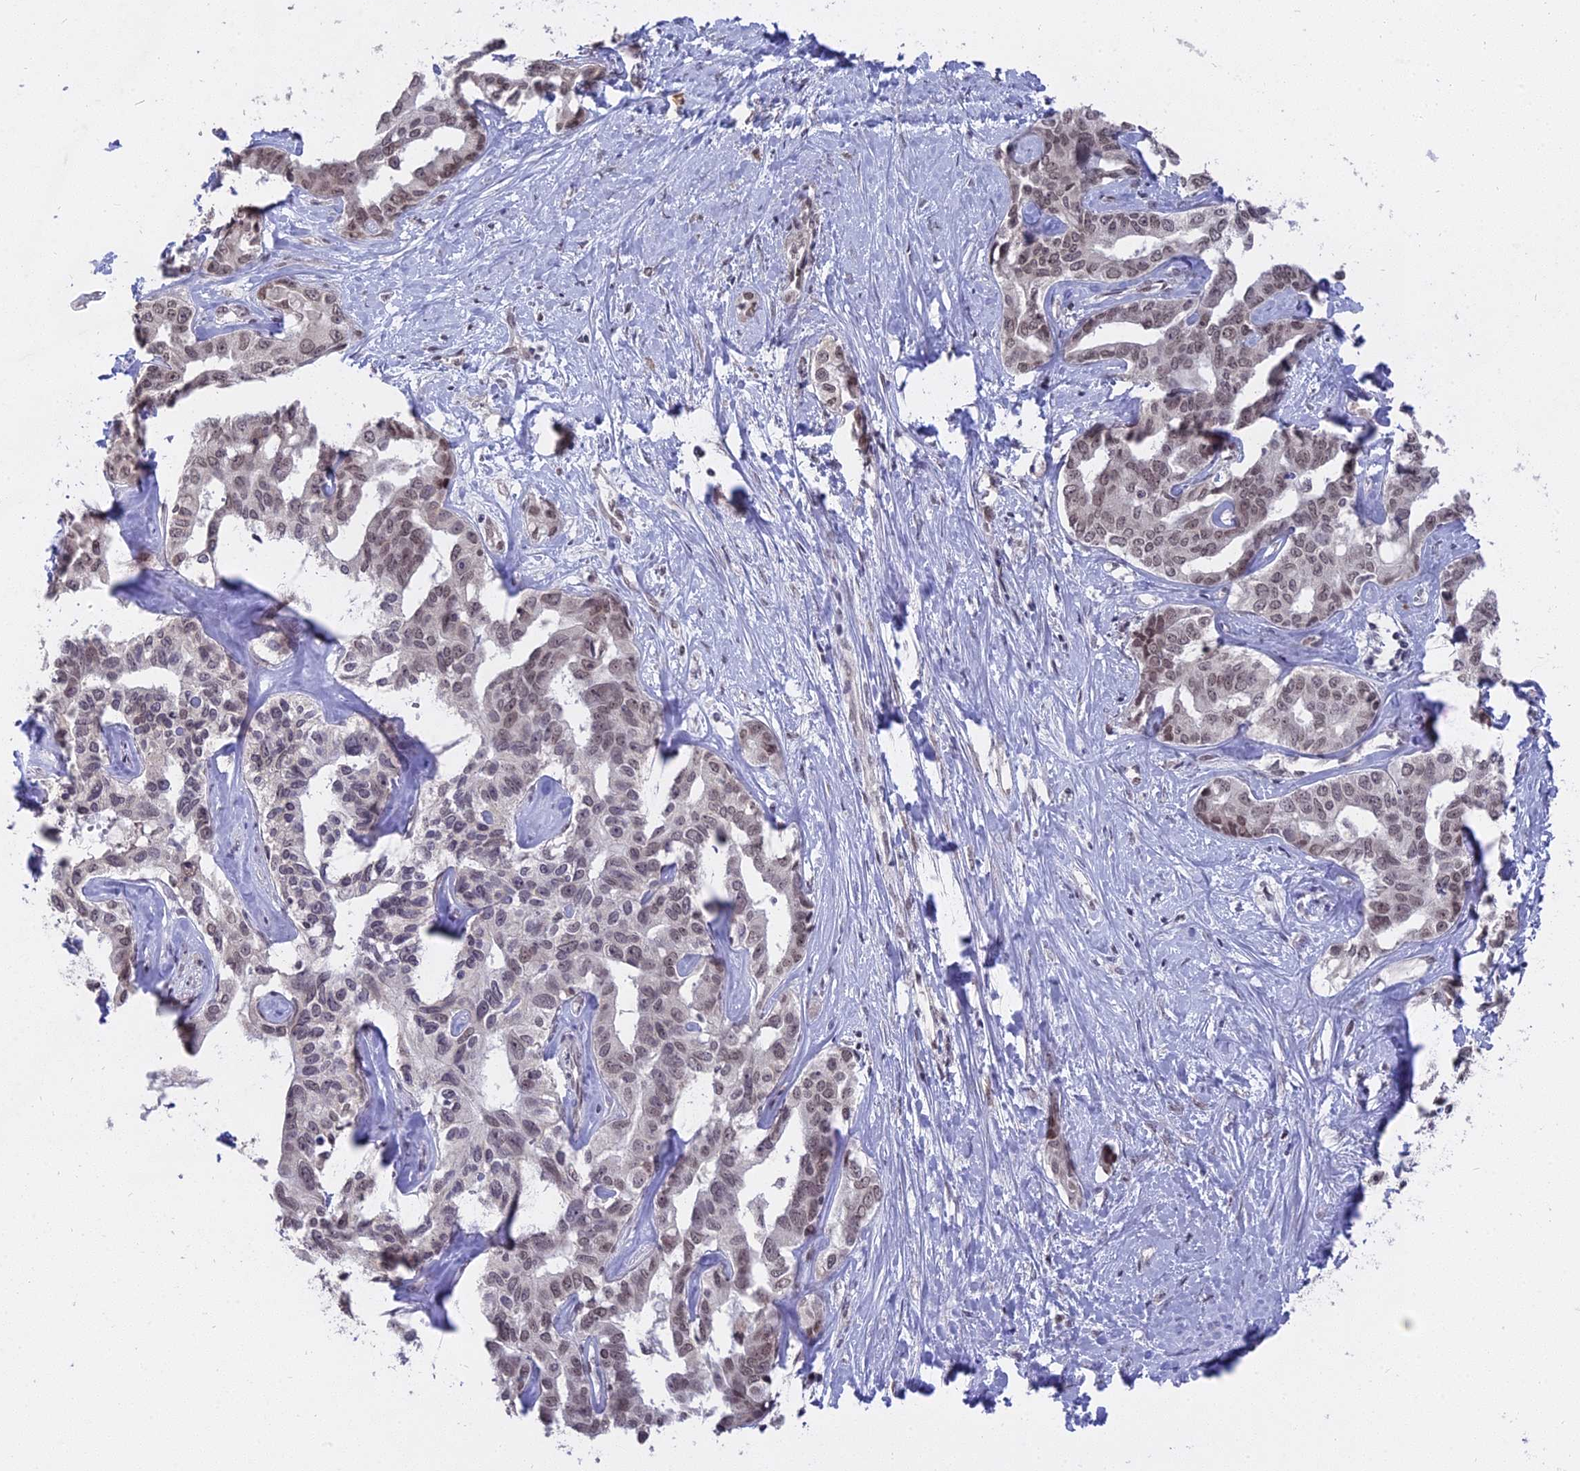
{"staining": {"intensity": "weak", "quantity": "25%-75%", "location": "nuclear"}, "tissue": "liver cancer", "cell_type": "Tumor cells", "image_type": "cancer", "snomed": [{"axis": "morphology", "description": "Cholangiocarcinoma"}, {"axis": "topography", "description": "Liver"}], "caption": "A photomicrograph showing weak nuclear positivity in about 25%-75% of tumor cells in liver cancer, as visualized by brown immunohistochemical staining.", "gene": "NR1H3", "patient": {"sex": "male", "age": 59}}